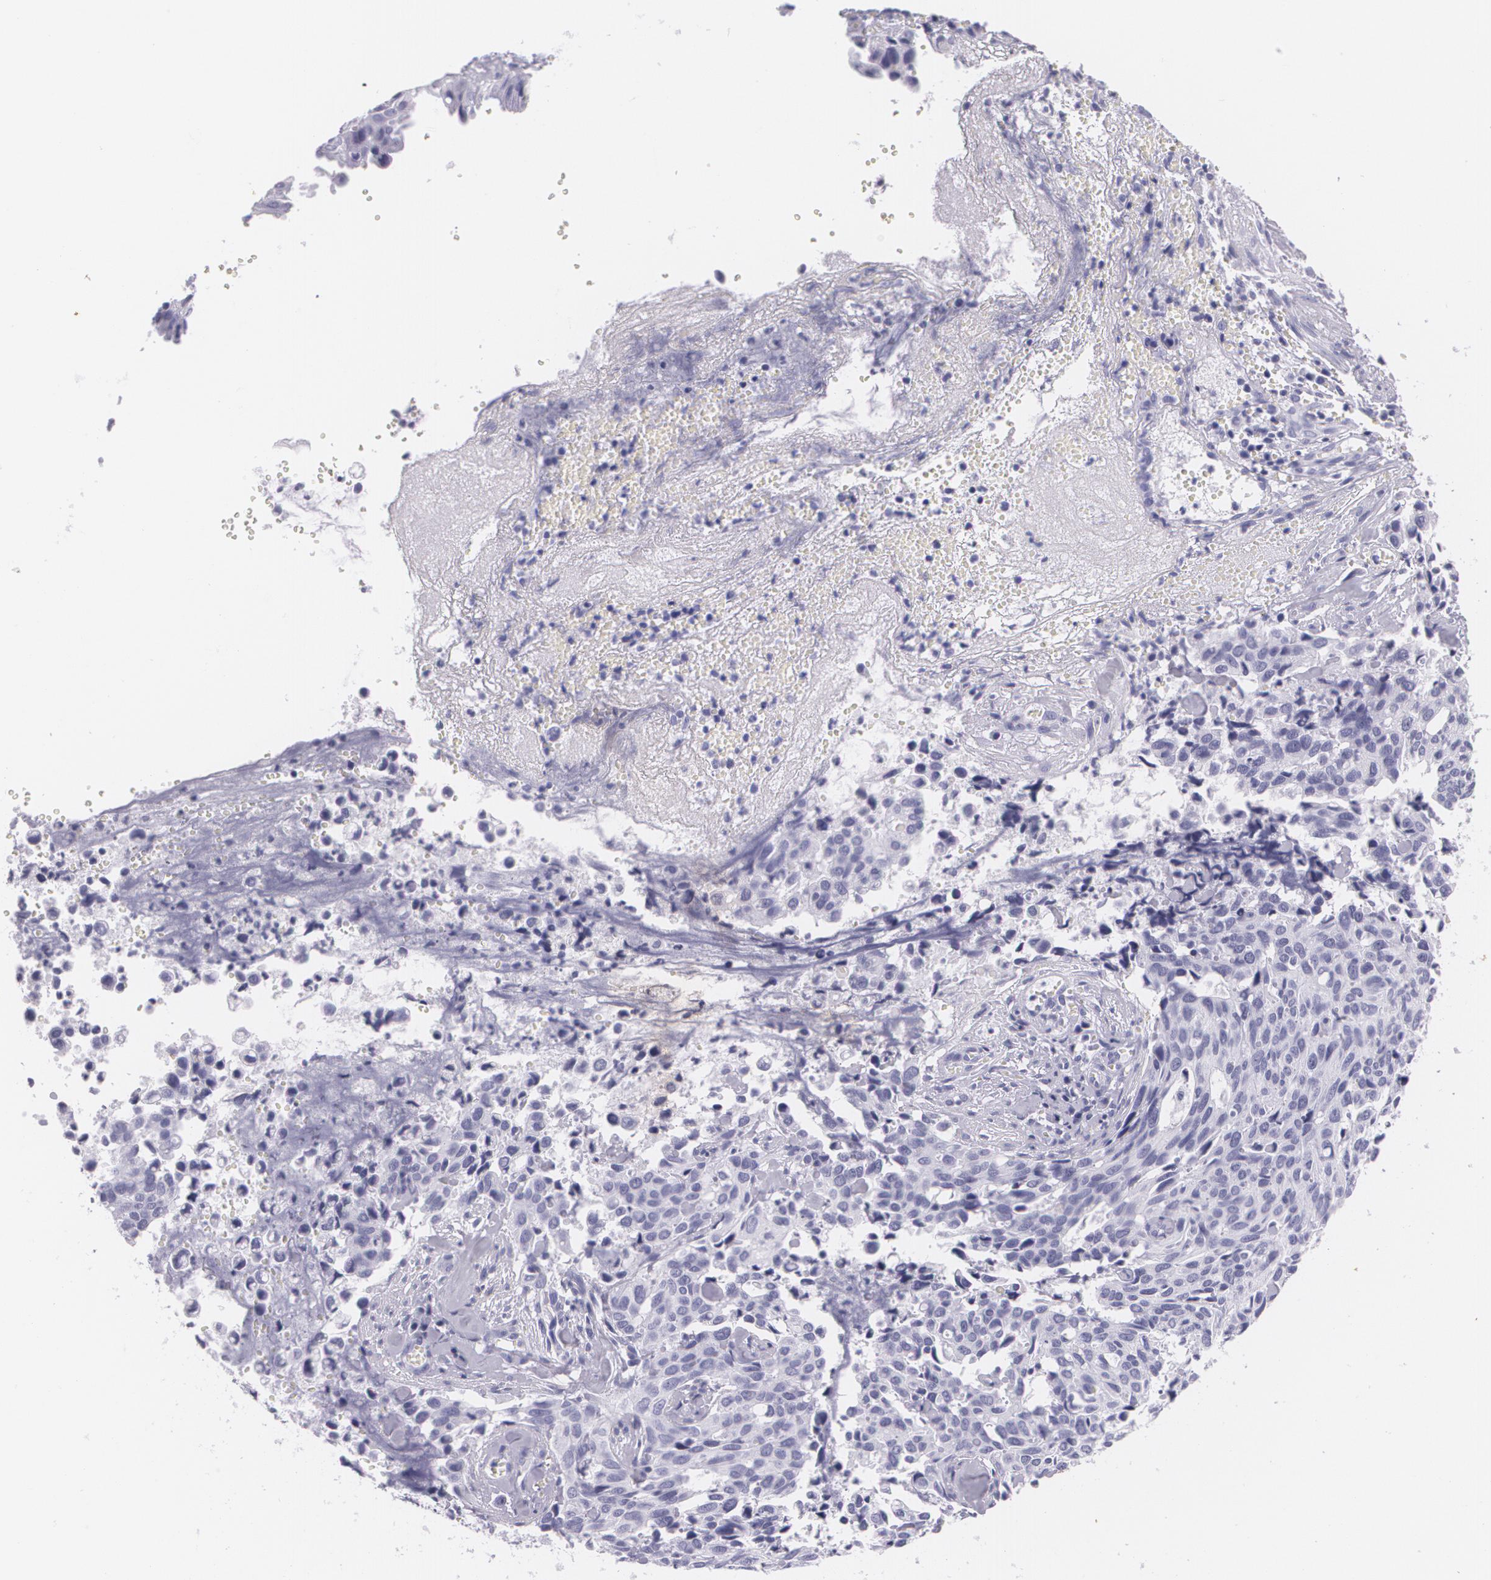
{"staining": {"intensity": "negative", "quantity": "none", "location": "none"}, "tissue": "cervical cancer", "cell_type": "Tumor cells", "image_type": "cancer", "snomed": [{"axis": "morphology", "description": "Normal tissue, NOS"}, {"axis": "morphology", "description": "Squamous cell carcinoma, NOS"}, {"axis": "topography", "description": "Cervix"}], "caption": "Cervical squamous cell carcinoma was stained to show a protein in brown. There is no significant staining in tumor cells. (DAB IHC visualized using brightfield microscopy, high magnification).", "gene": "DLG4", "patient": {"sex": "female", "age": 45}}